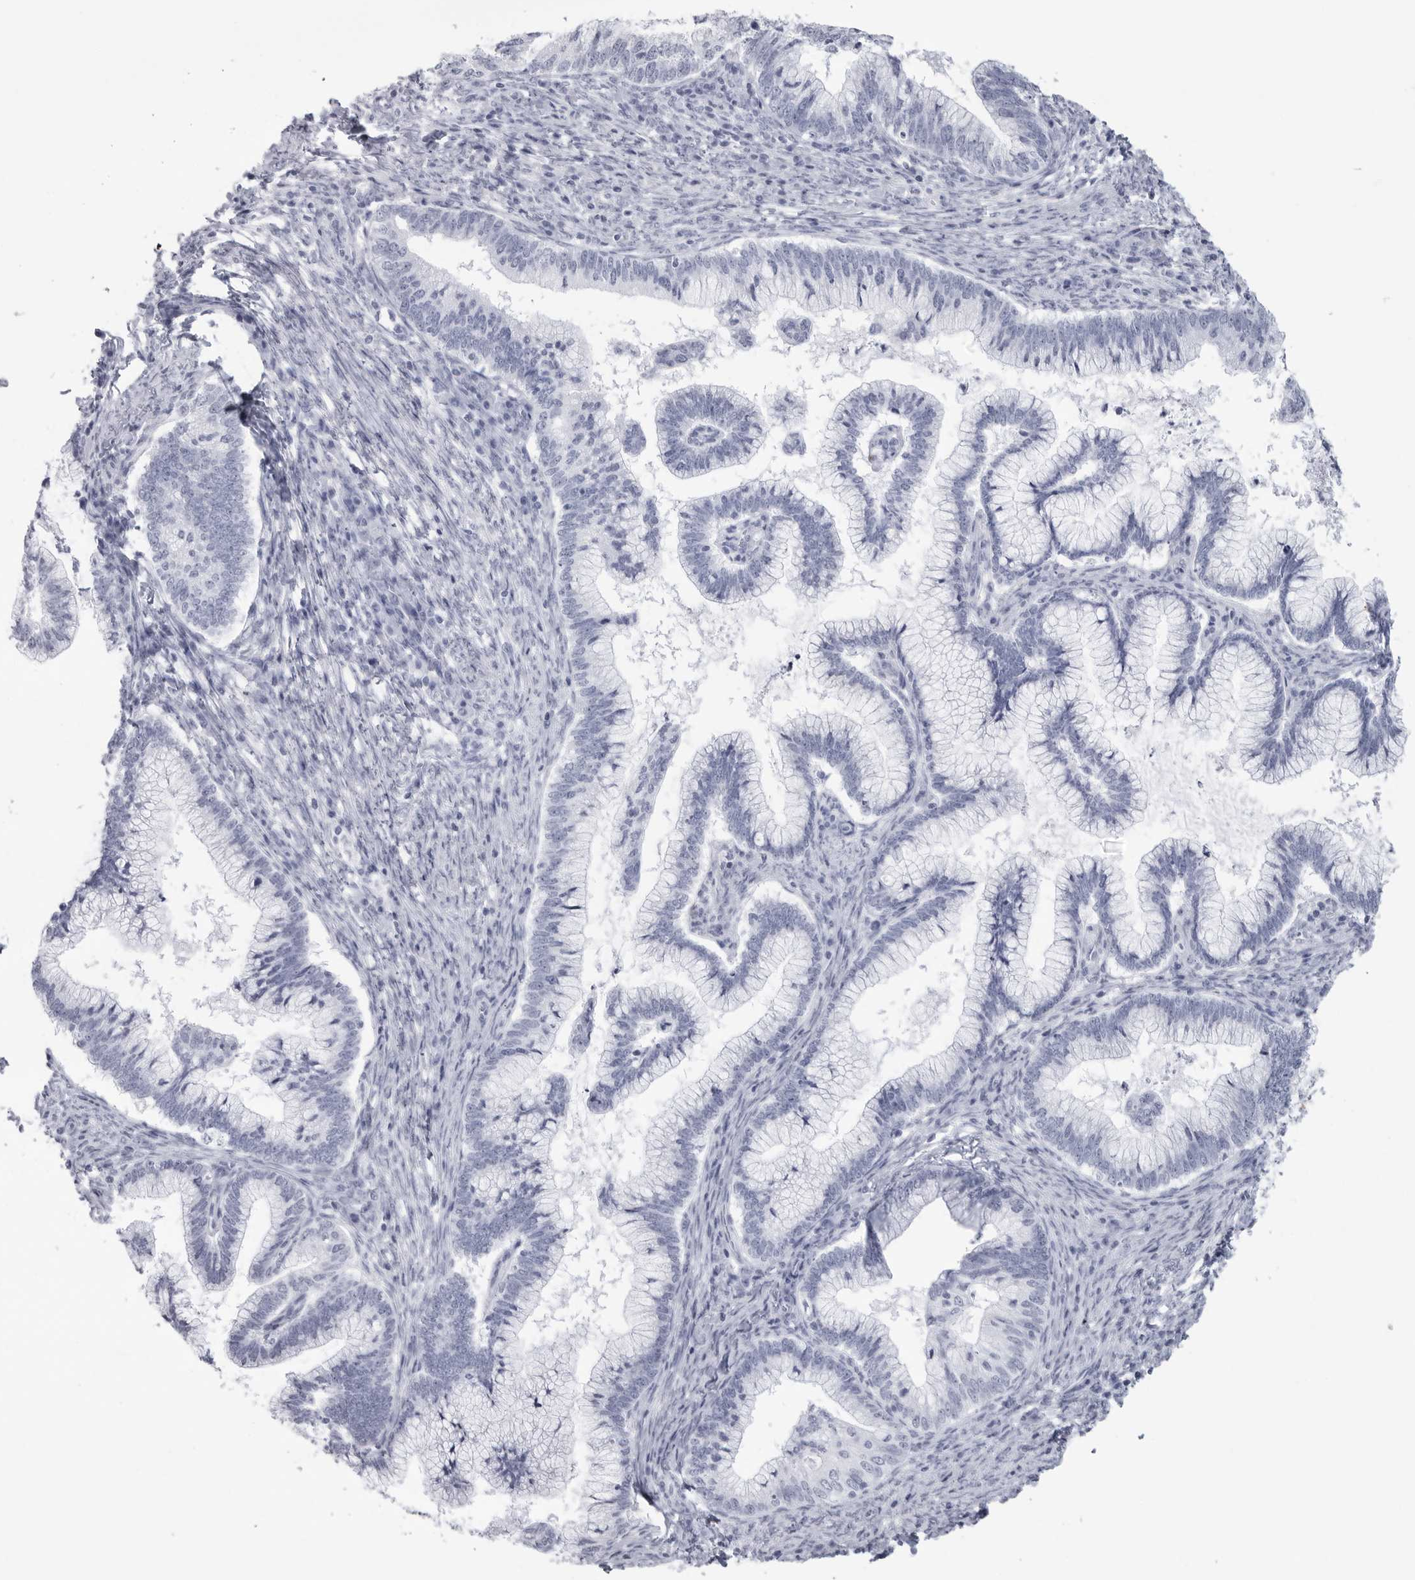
{"staining": {"intensity": "negative", "quantity": "none", "location": "none"}, "tissue": "cervical cancer", "cell_type": "Tumor cells", "image_type": "cancer", "snomed": [{"axis": "morphology", "description": "Adenocarcinoma, NOS"}, {"axis": "topography", "description": "Cervix"}], "caption": "Immunohistochemistry (IHC) photomicrograph of neoplastic tissue: cervical cancer (adenocarcinoma) stained with DAB reveals no significant protein expression in tumor cells.", "gene": "CST2", "patient": {"sex": "female", "age": 36}}